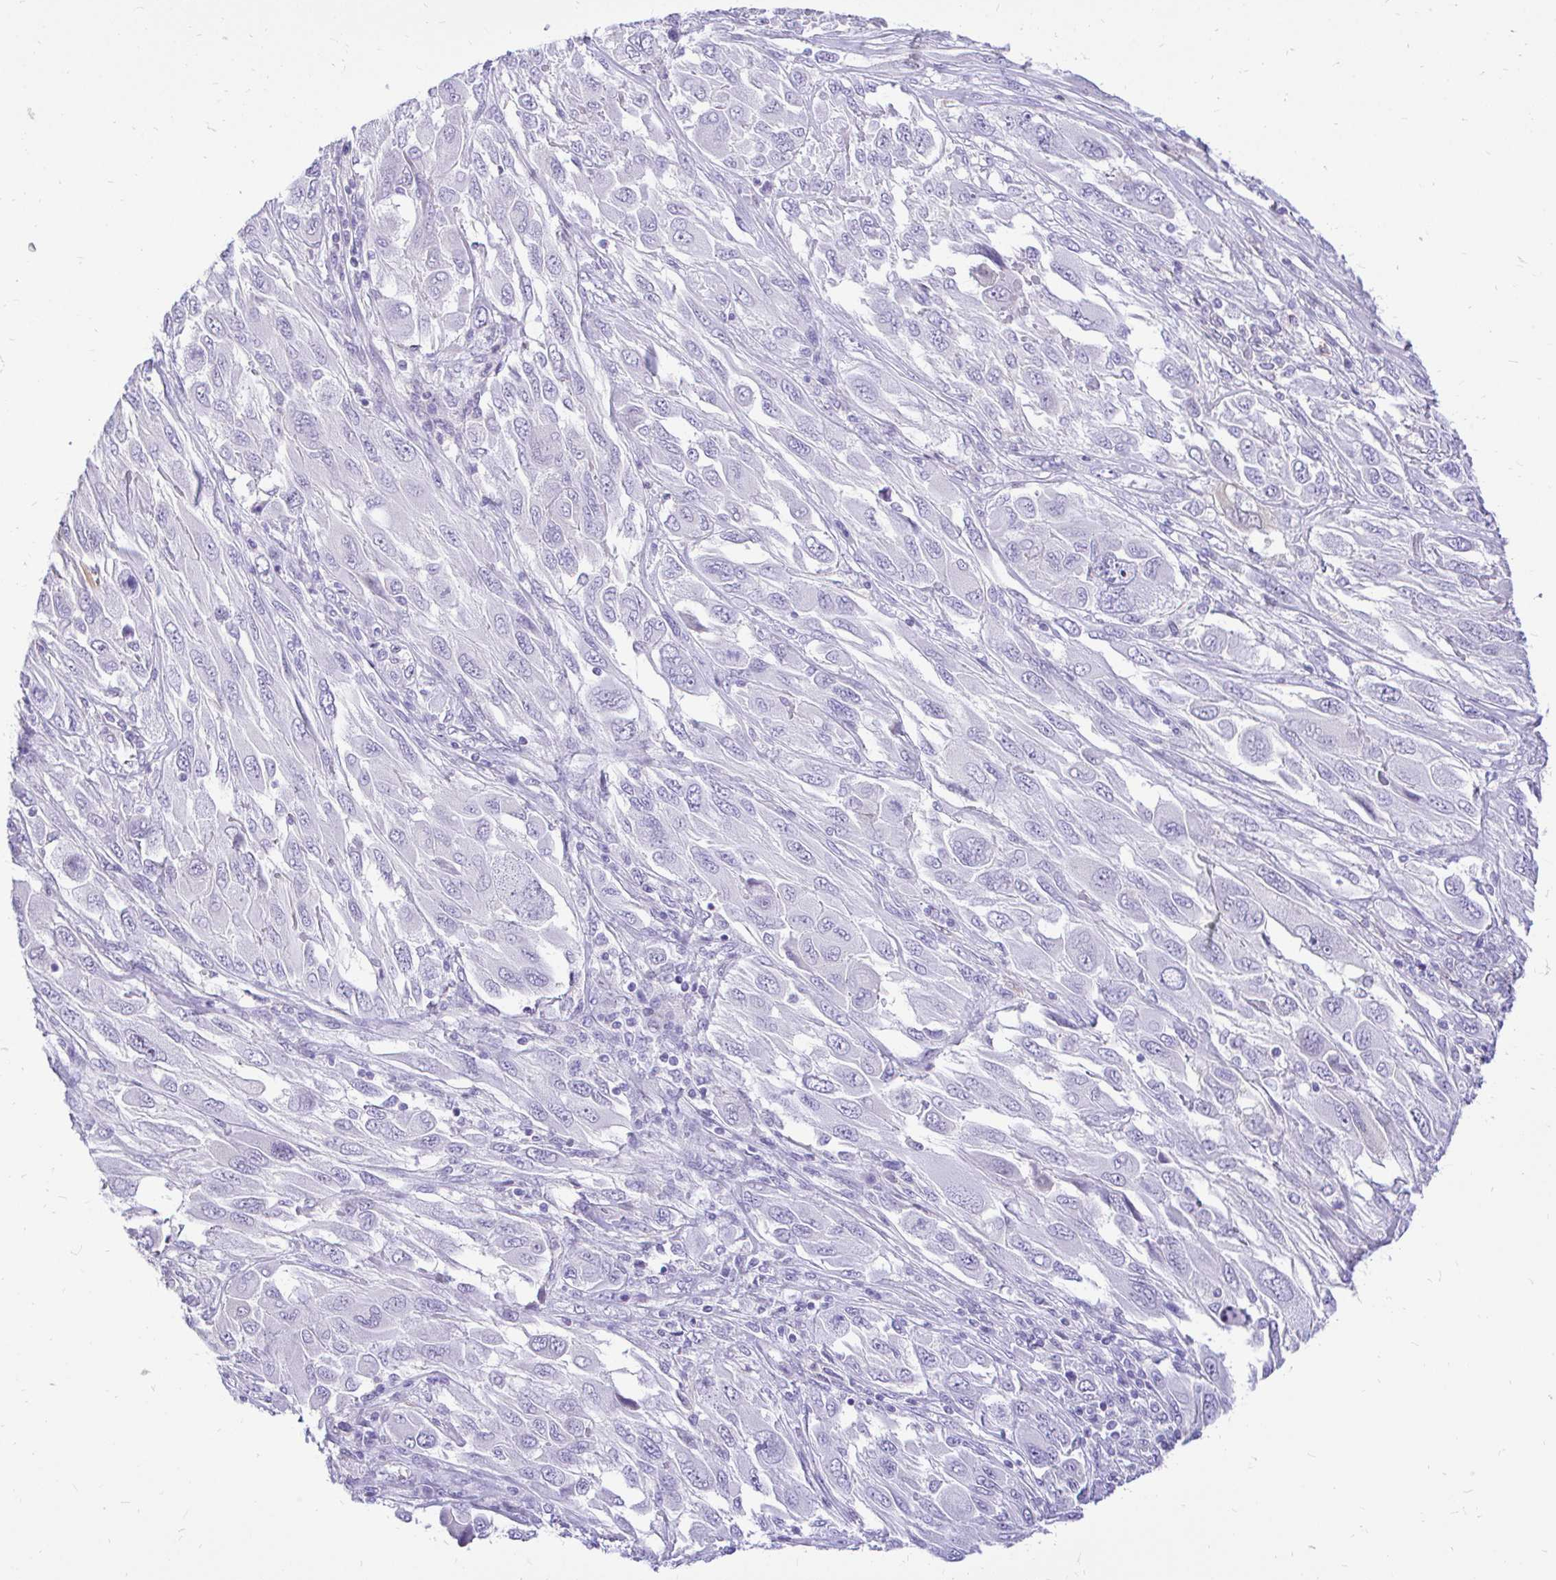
{"staining": {"intensity": "negative", "quantity": "none", "location": "none"}, "tissue": "melanoma", "cell_type": "Tumor cells", "image_type": "cancer", "snomed": [{"axis": "morphology", "description": "Malignant melanoma, NOS"}, {"axis": "topography", "description": "Skin"}], "caption": "This micrograph is of melanoma stained with IHC to label a protein in brown with the nuclei are counter-stained blue. There is no expression in tumor cells.", "gene": "FATE1", "patient": {"sex": "female", "age": 91}}